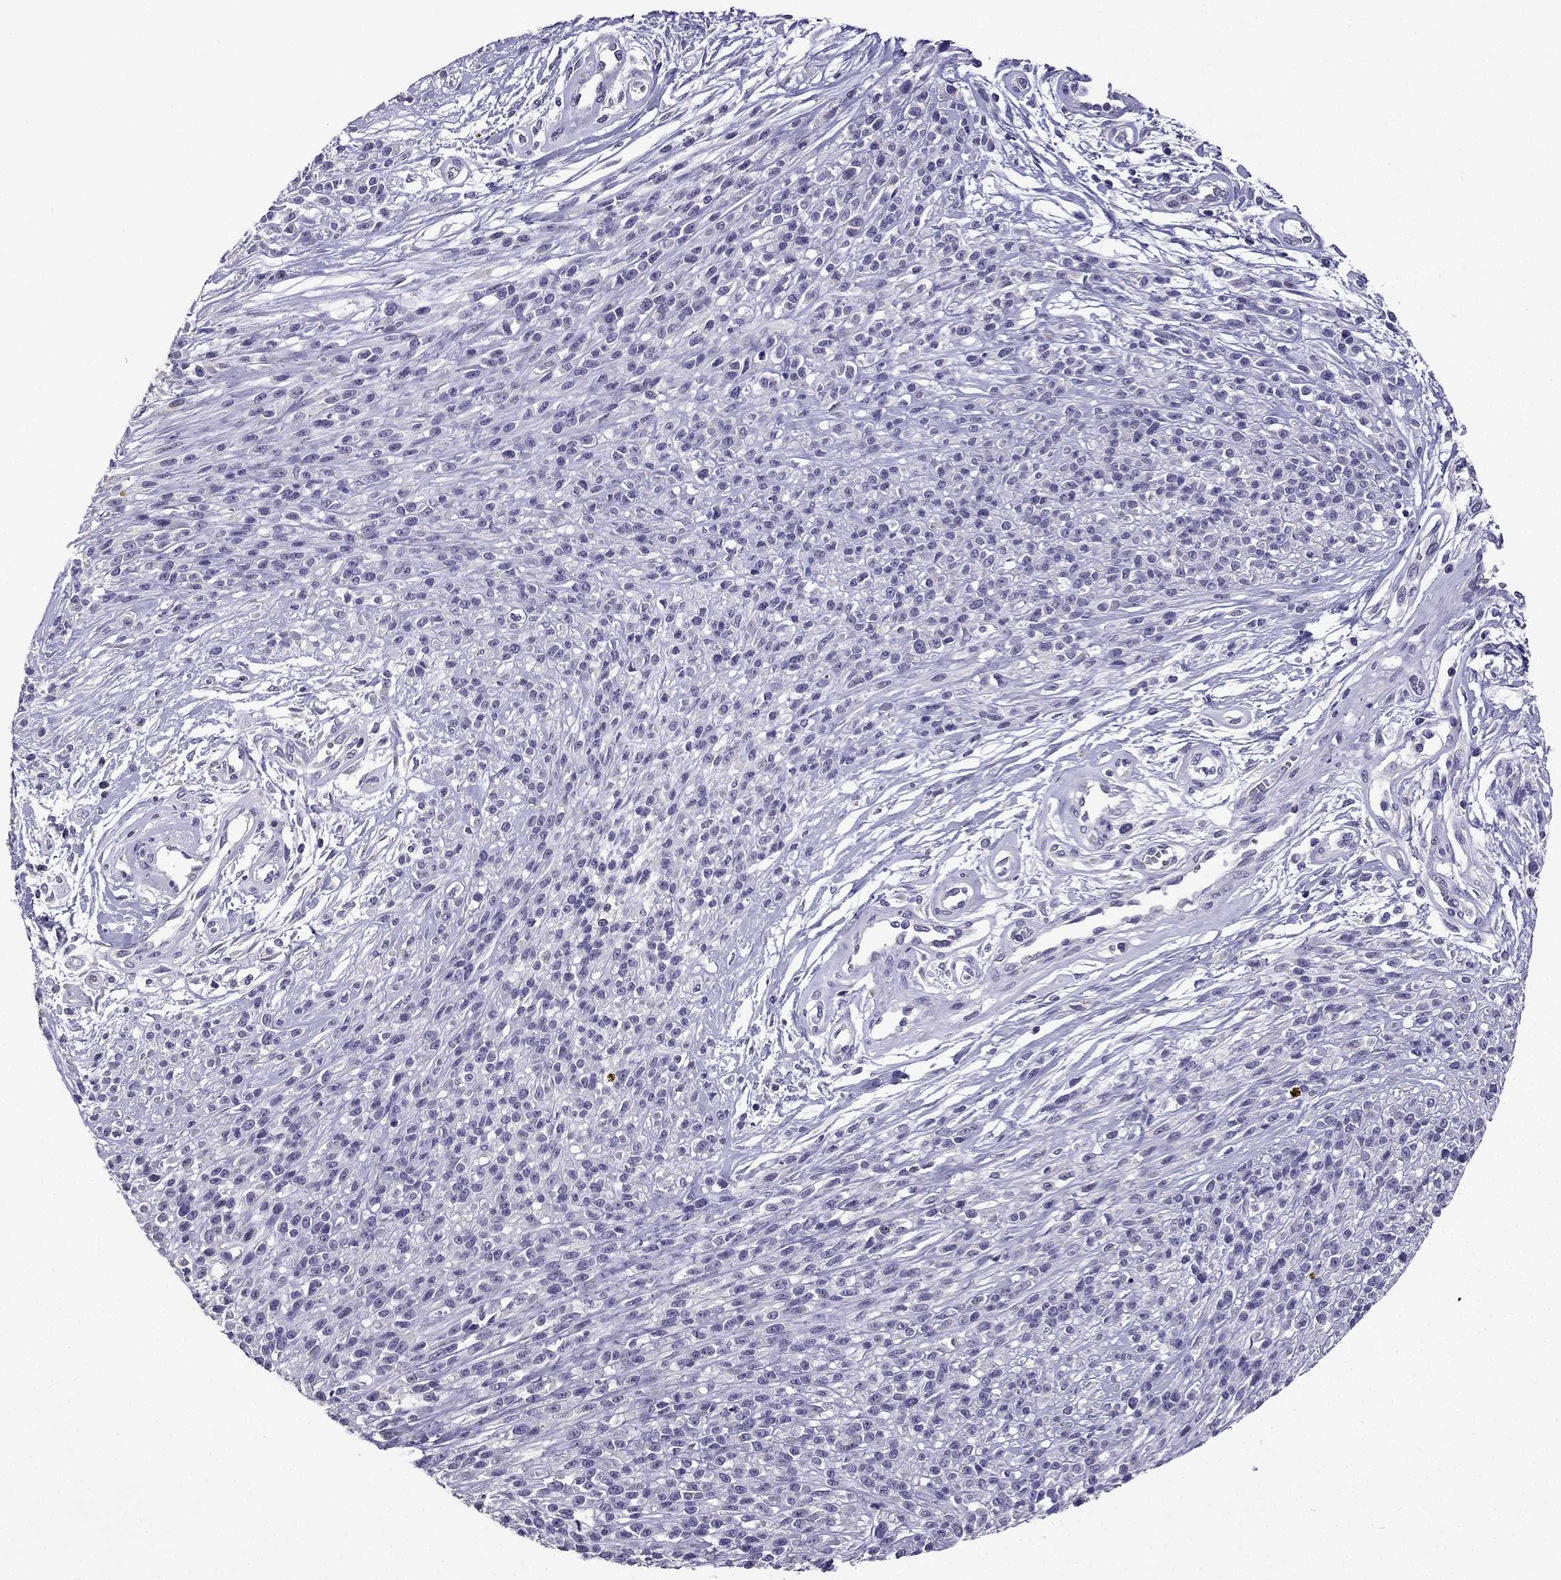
{"staining": {"intensity": "negative", "quantity": "none", "location": "none"}, "tissue": "melanoma", "cell_type": "Tumor cells", "image_type": "cancer", "snomed": [{"axis": "morphology", "description": "Malignant melanoma, NOS"}, {"axis": "topography", "description": "Skin"}, {"axis": "topography", "description": "Skin of trunk"}], "caption": "Immunohistochemistry (IHC) histopathology image of neoplastic tissue: melanoma stained with DAB exhibits no significant protein staining in tumor cells.", "gene": "TTN", "patient": {"sex": "male", "age": 74}}